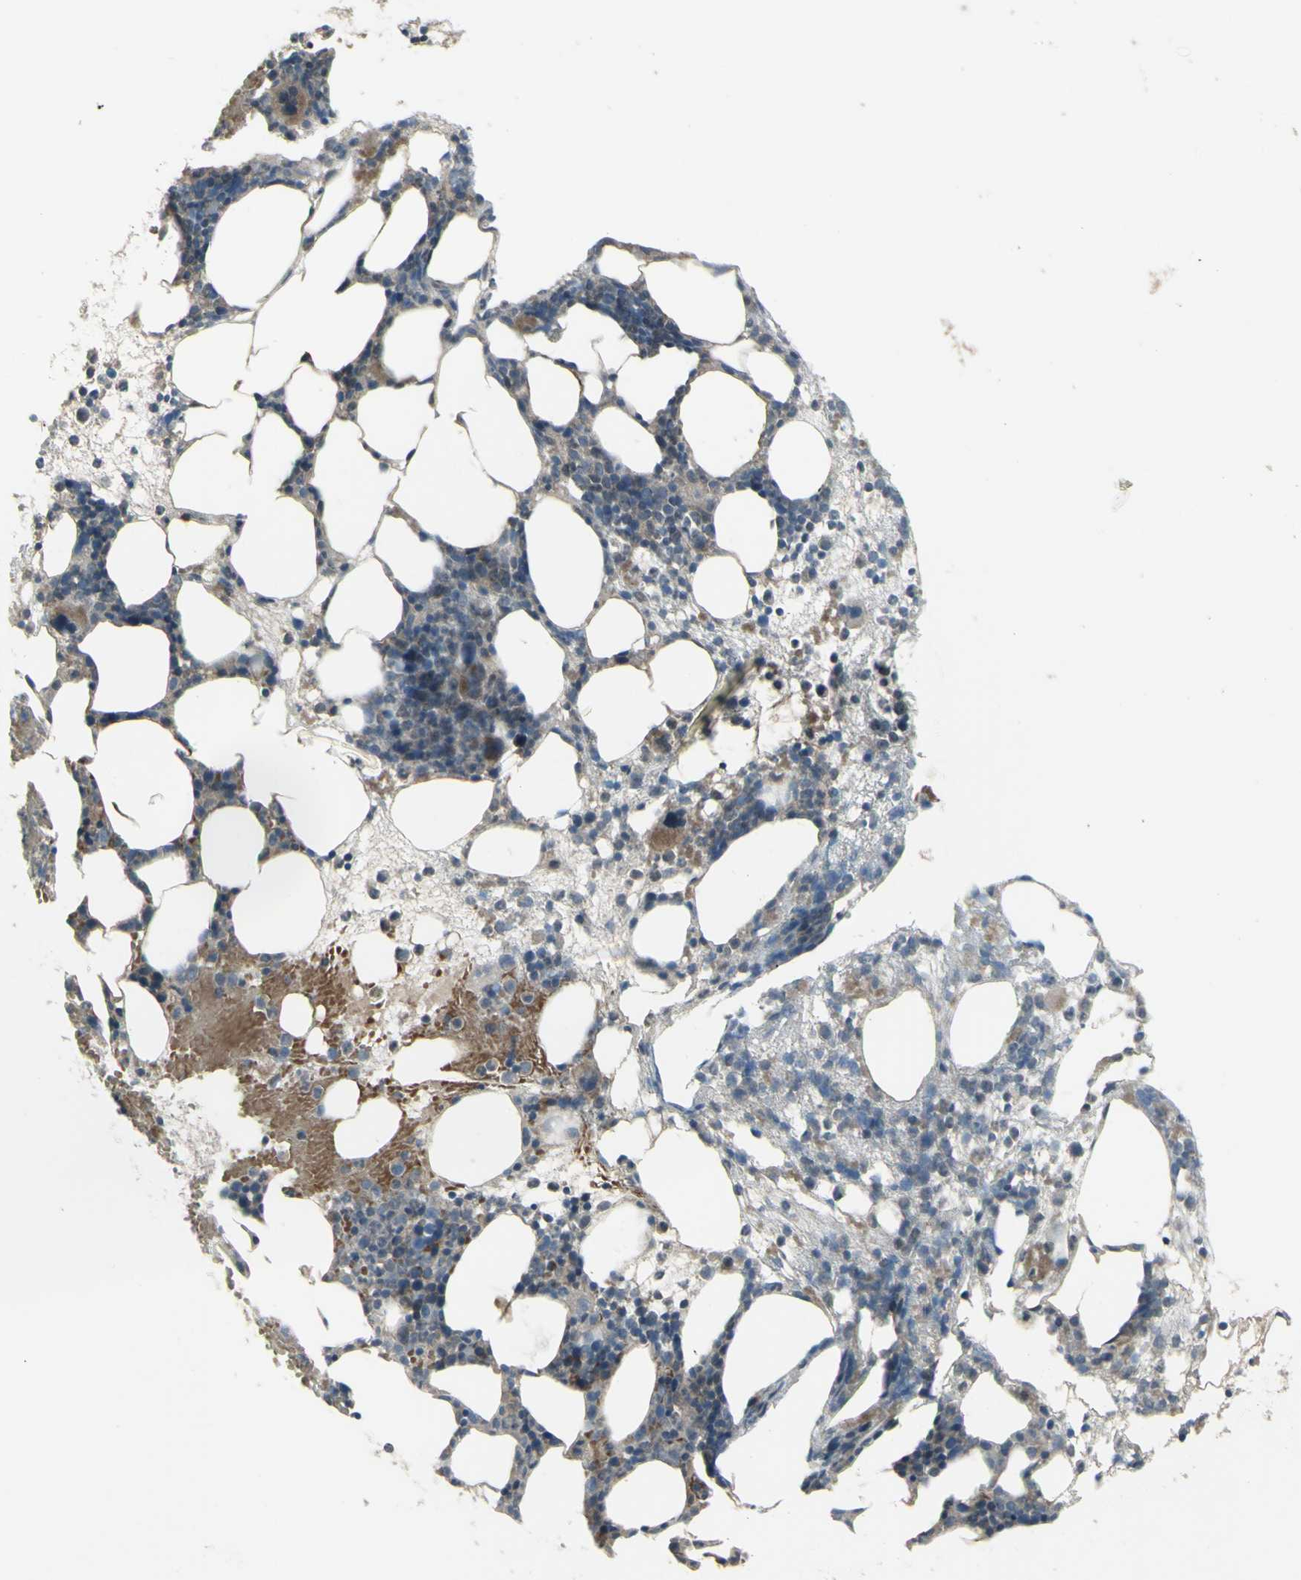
{"staining": {"intensity": "weak", "quantity": ">75%", "location": "cytoplasmic/membranous"}, "tissue": "bone marrow", "cell_type": "Hematopoietic cells", "image_type": "normal", "snomed": [{"axis": "morphology", "description": "Normal tissue, NOS"}, {"axis": "morphology", "description": "Inflammation, NOS"}, {"axis": "topography", "description": "Bone marrow"}], "caption": "An image showing weak cytoplasmic/membranous staining in approximately >75% of hematopoietic cells in benign bone marrow, as visualized by brown immunohistochemical staining.", "gene": "GRAMD1B", "patient": {"sex": "female", "age": 79}}